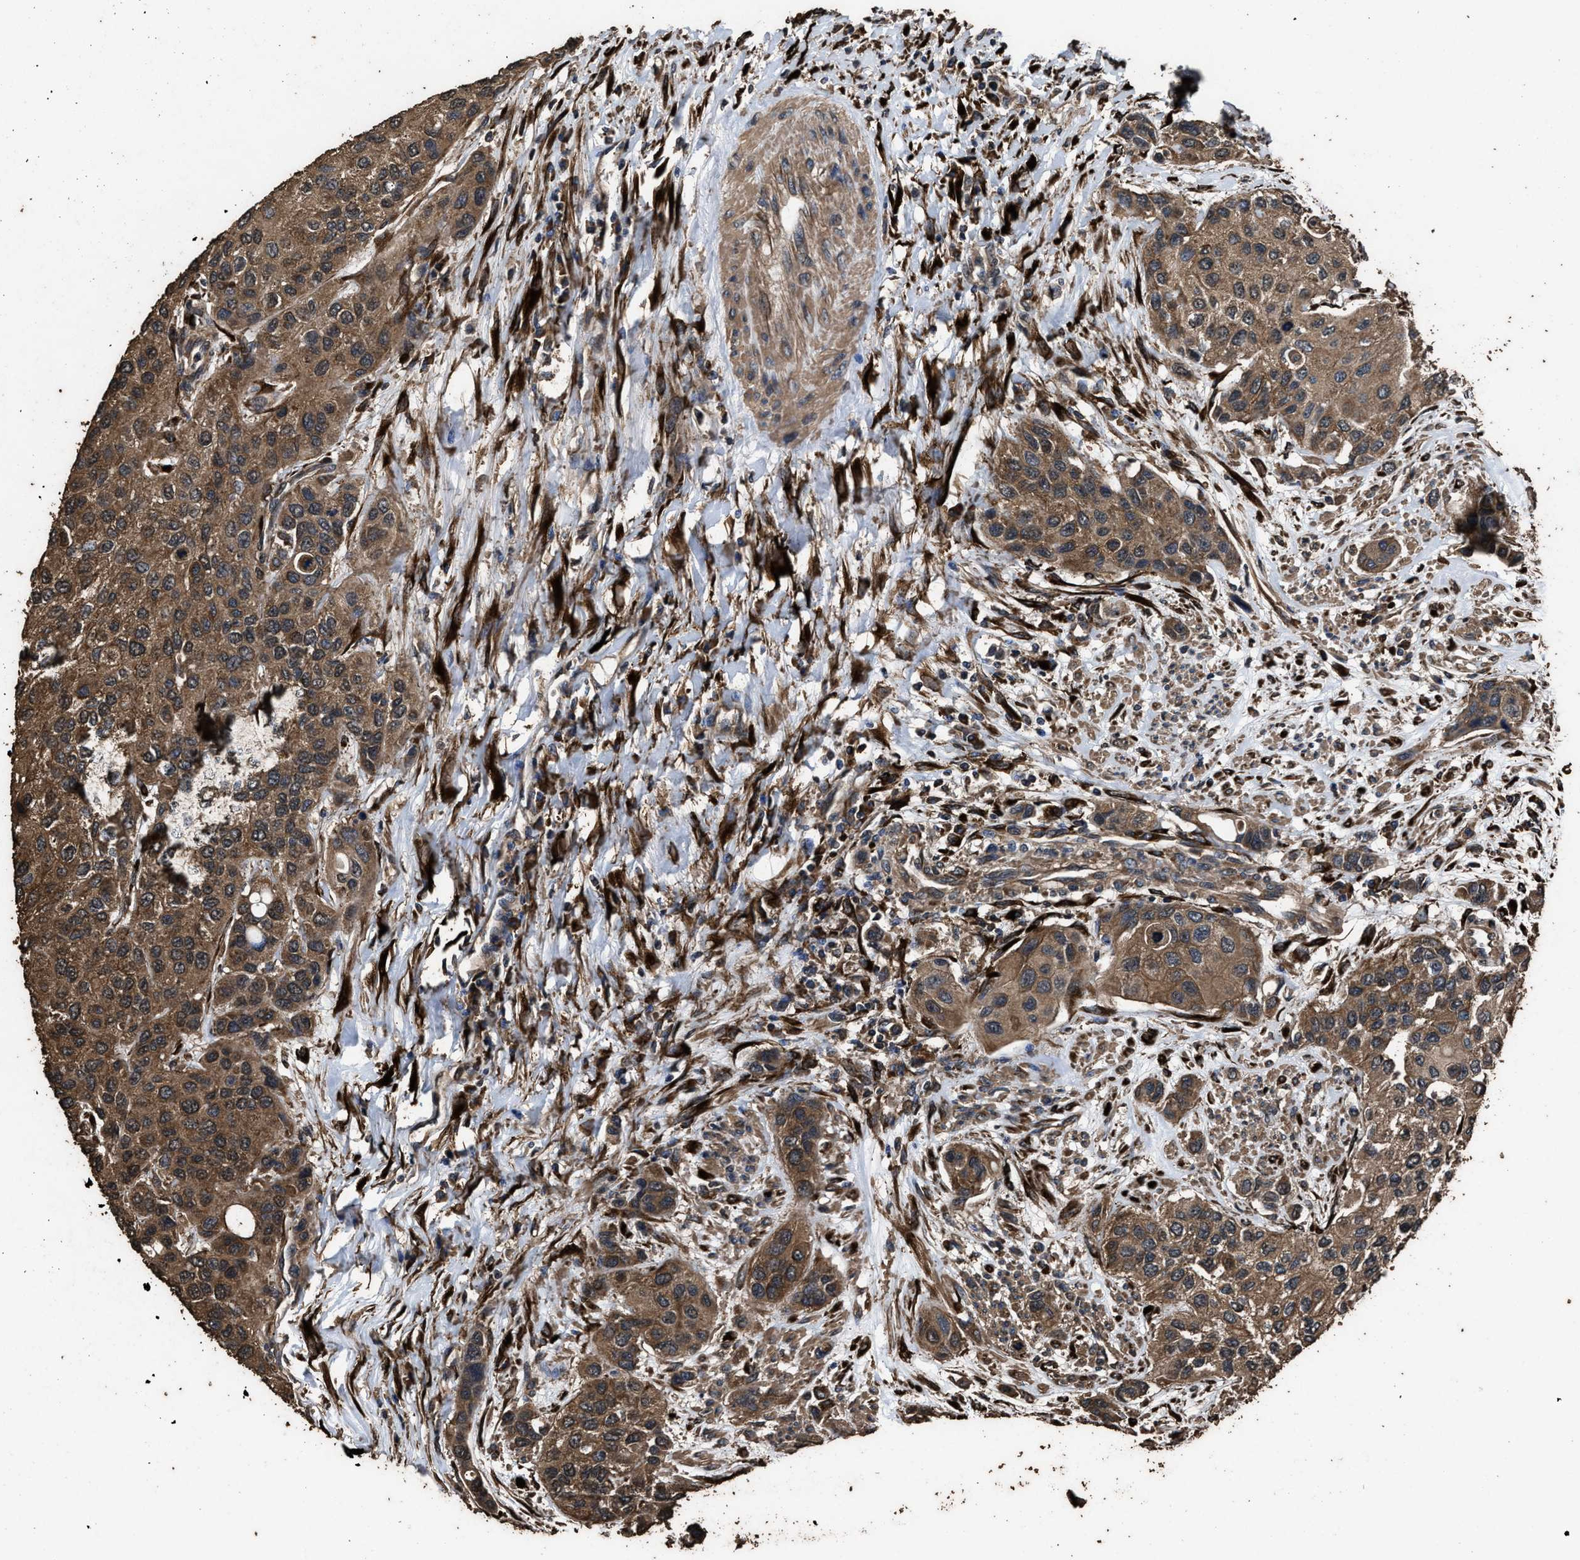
{"staining": {"intensity": "moderate", "quantity": ">75%", "location": "cytoplasmic/membranous"}, "tissue": "urothelial cancer", "cell_type": "Tumor cells", "image_type": "cancer", "snomed": [{"axis": "morphology", "description": "Urothelial carcinoma, High grade"}, {"axis": "topography", "description": "Urinary bladder"}], "caption": "Immunohistochemistry of urothelial cancer reveals medium levels of moderate cytoplasmic/membranous positivity in approximately >75% of tumor cells.", "gene": "ZMYND19", "patient": {"sex": "female", "age": 56}}